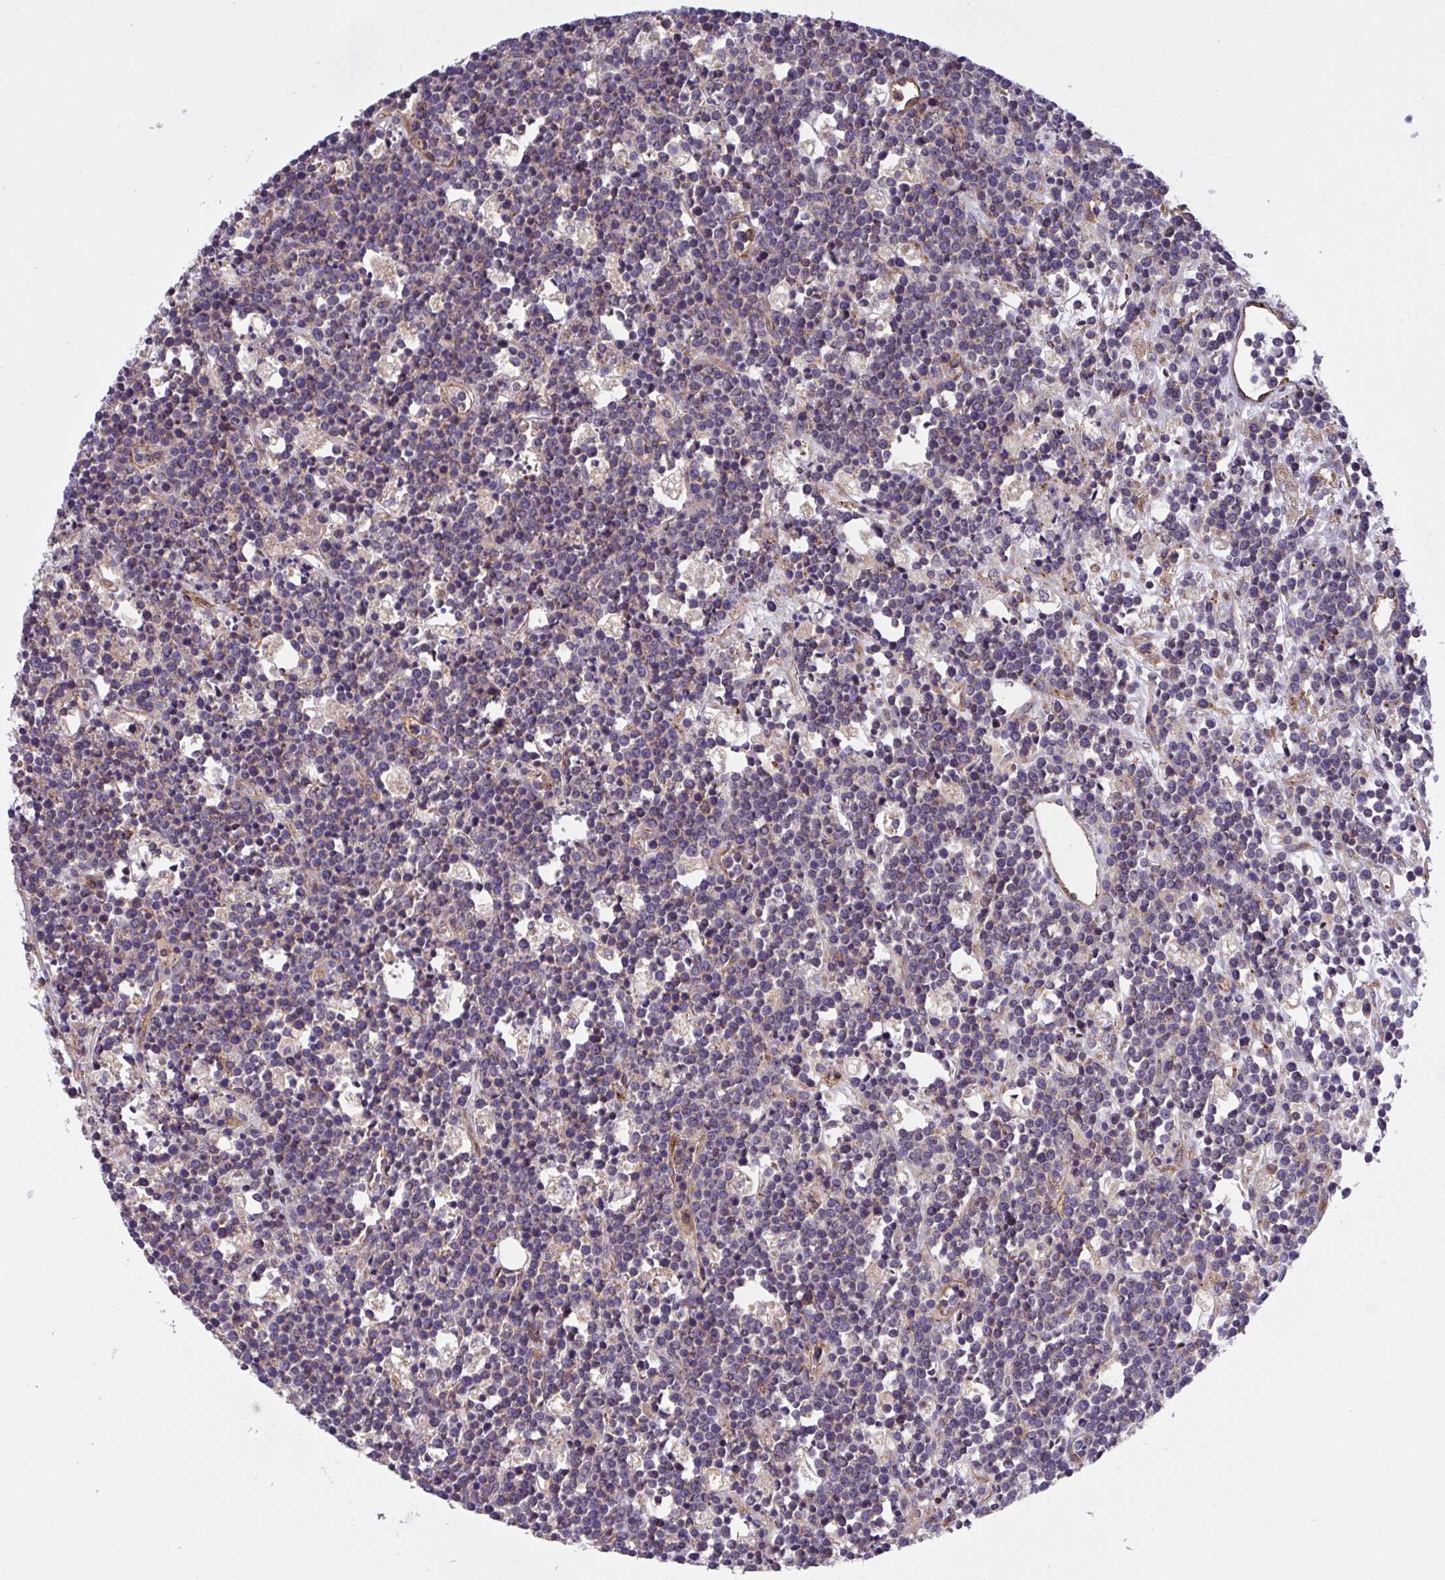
{"staining": {"intensity": "weak", "quantity": "<25%", "location": "cytoplasmic/membranous"}, "tissue": "lymphoma", "cell_type": "Tumor cells", "image_type": "cancer", "snomed": [{"axis": "morphology", "description": "Malignant lymphoma, non-Hodgkin's type, High grade"}, {"axis": "topography", "description": "Ovary"}], "caption": "Immunohistochemistry (IHC) of high-grade malignant lymphoma, non-Hodgkin's type displays no expression in tumor cells.", "gene": "C4orf36", "patient": {"sex": "female", "age": 56}}